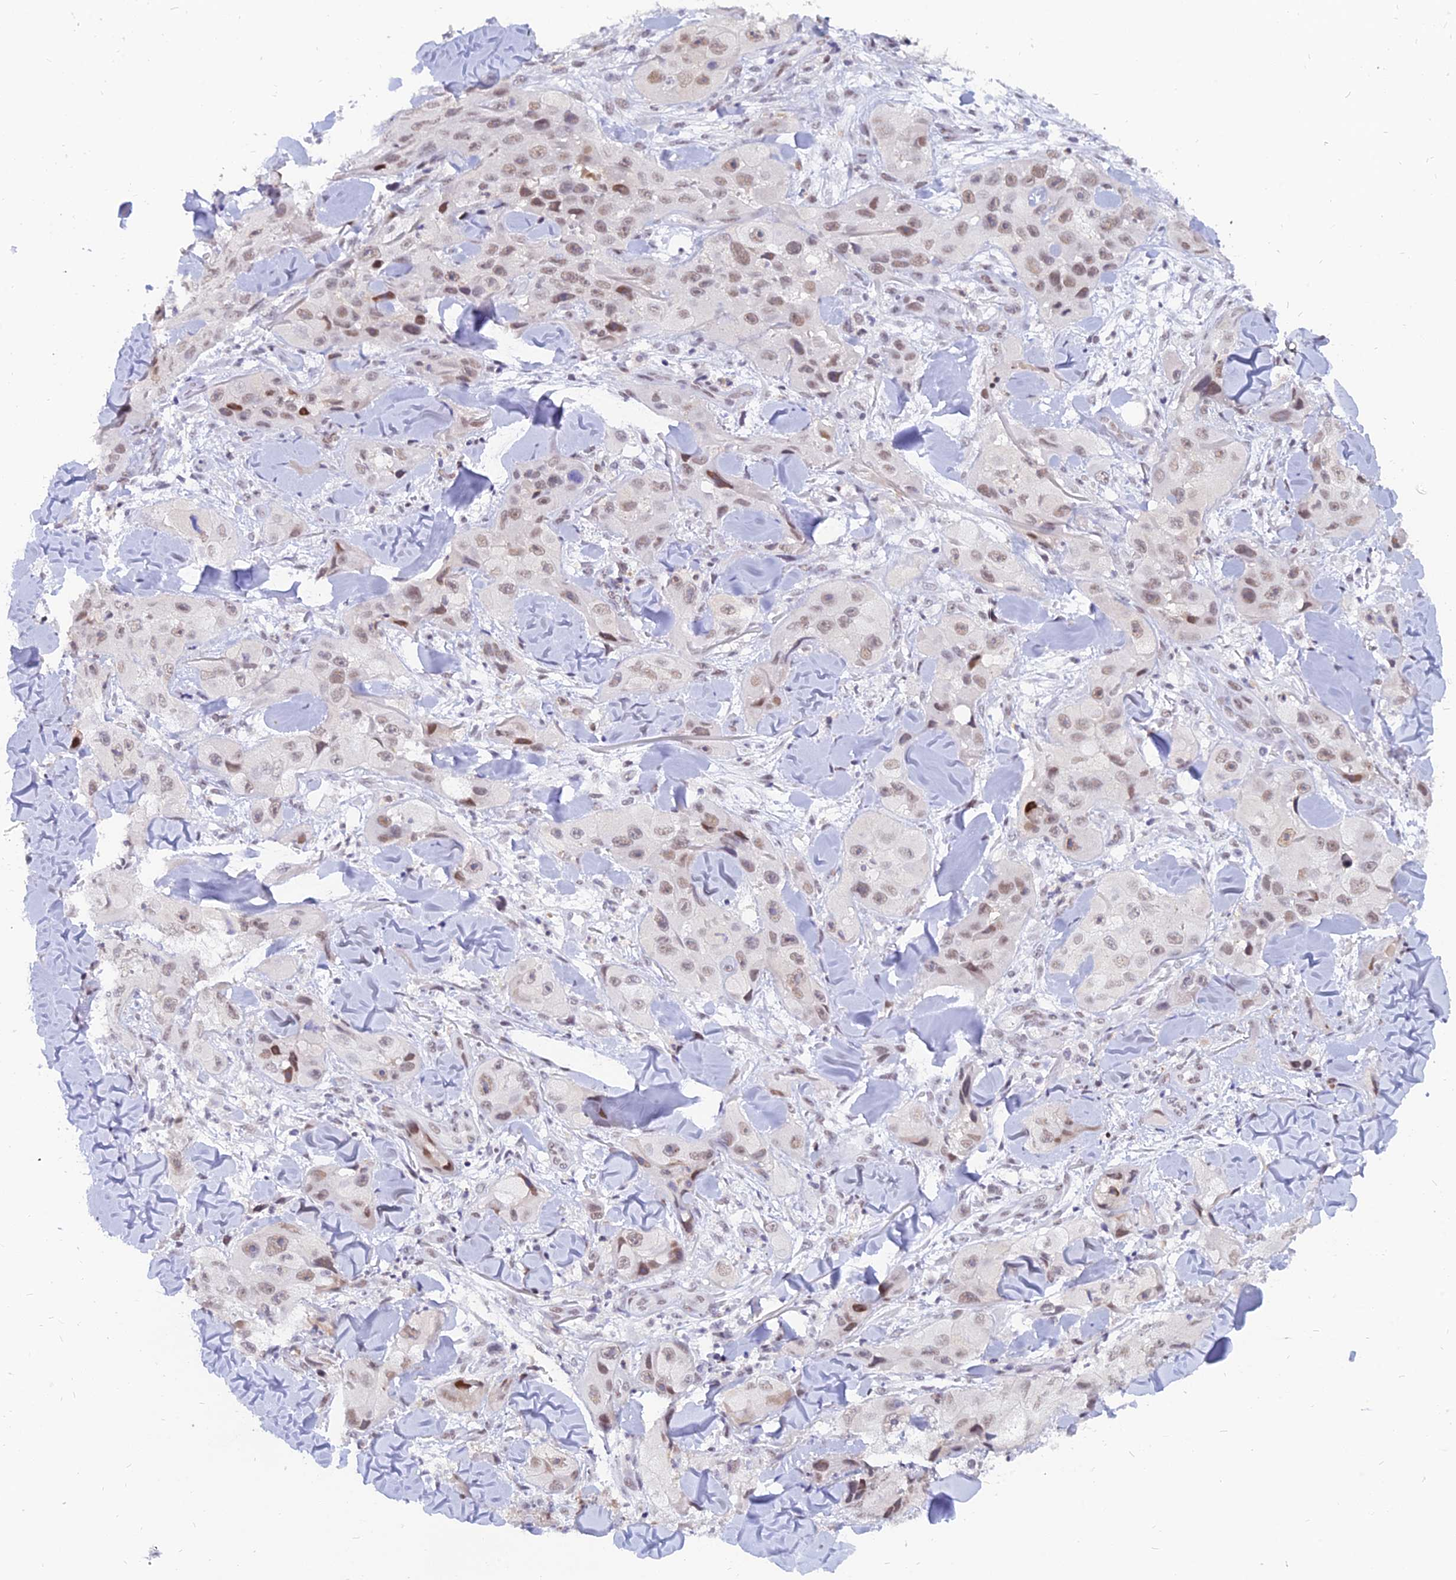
{"staining": {"intensity": "weak", "quantity": ">75%", "location": "nuclear"}, "tissue": "skin cancer", "cell_type": "Tumor cells", "image_type": "cancer", "snomed": [{"axis": "morphology", "description": "Squamous cell carcinoma, NOS"}, {"axis": "topography", "description": "Skin"}, {"axis": "topography", "description": "Subcutis"}], "caption": "A histopathology image showing weak nuclear positivity in approximately >75% of tumor cells in squamous cell carcinoma (skin), as visualized by brown immunohistochemical staining.", "gene": "DPY30", "patient": {"sex": "male", "age": 73}}